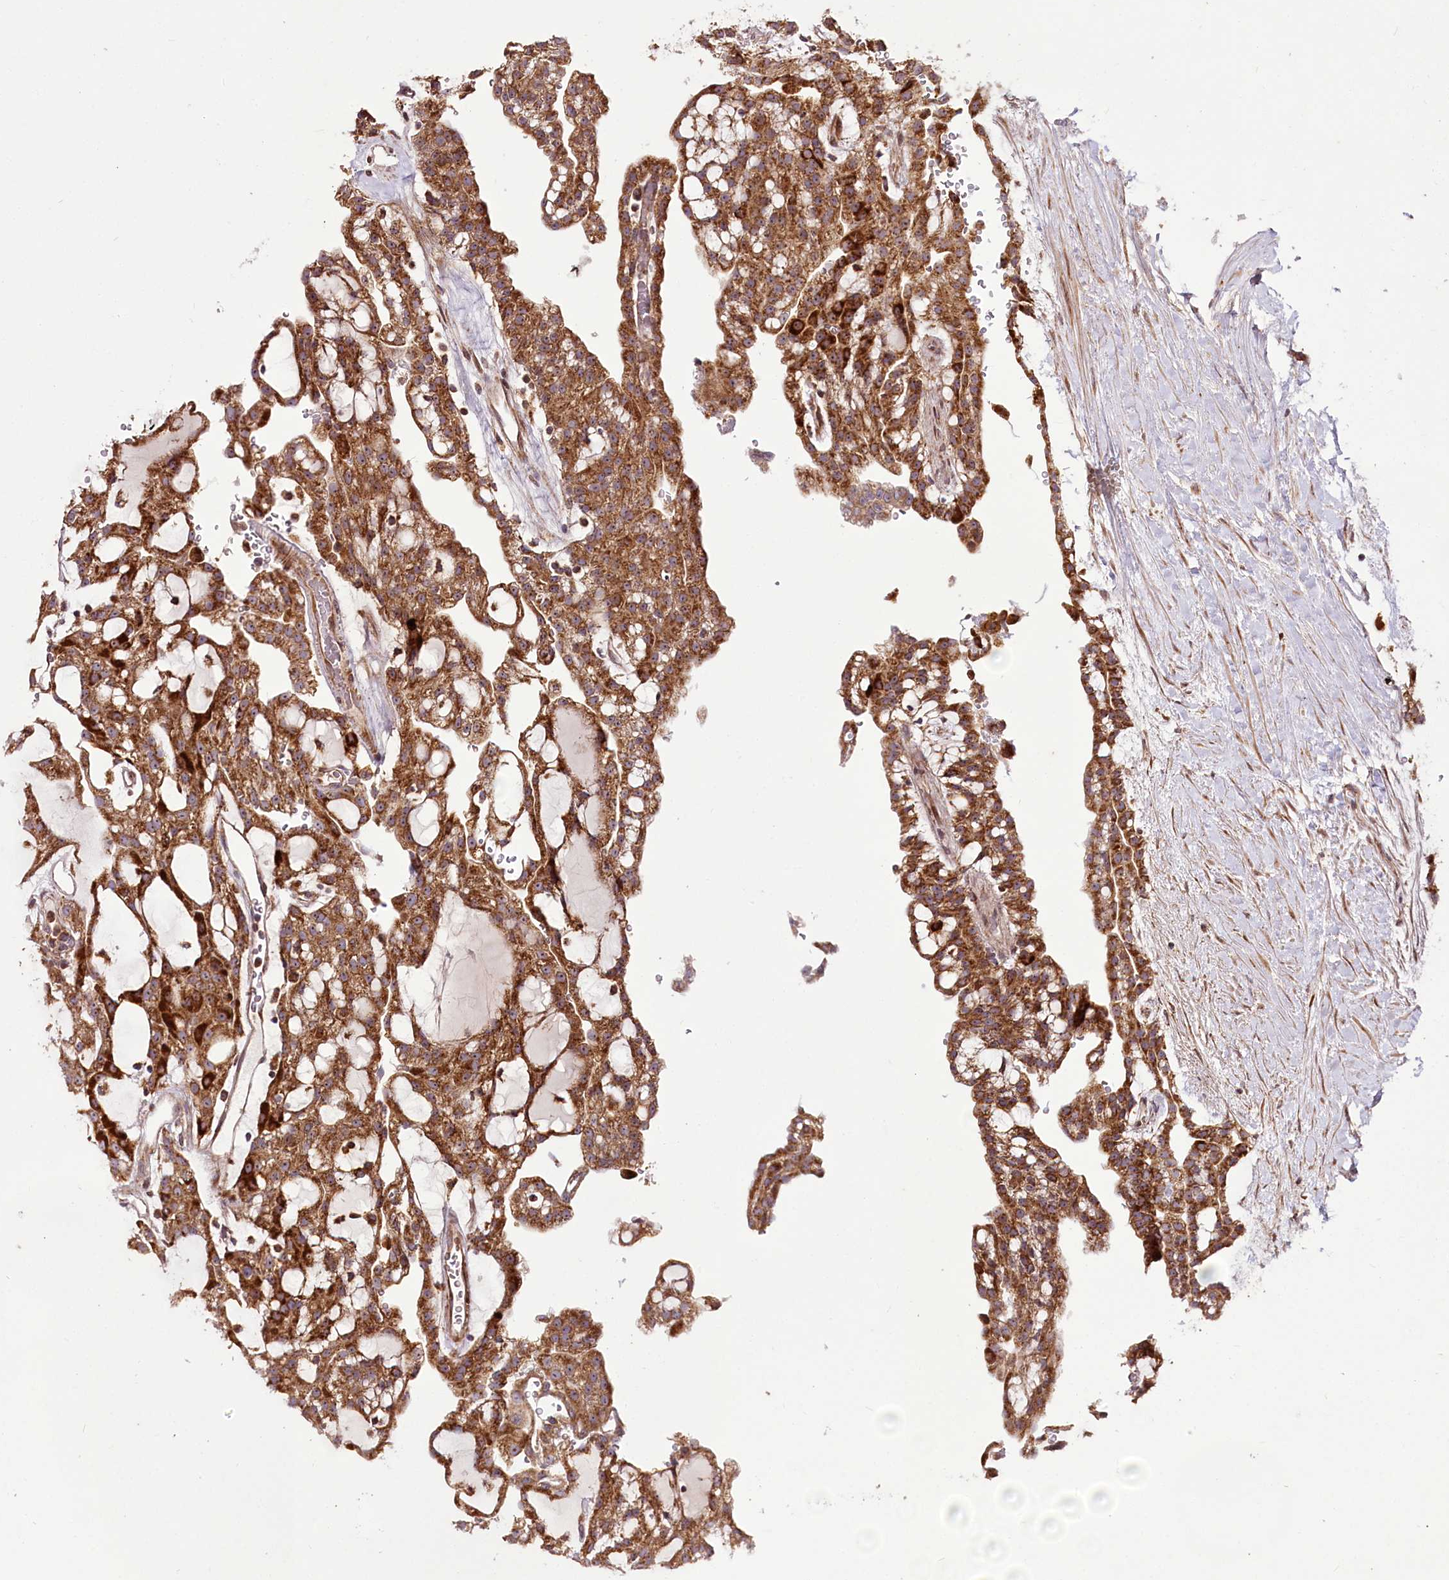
{"staining": {"intensity": "strong", "quantity": ">75%", "location": "cytoplasmic/membranous"}, "tissue": "renal cancer", "cell_type": "Tumor cells", "image_type": "cancer", "snomed": [{"axis": "morphology", "description": "Adenocarcinoma, NOS"}, {"axis": "topography", "description": "Kidney"}], "caption": "Renal cancer stained with a brown dye demonstrates strong cytoplasmic/membranous positive staining in approximately >75% of tumor cells.", "gene": "RAB7A", "patient": {"sex": "male", "age": 63}}